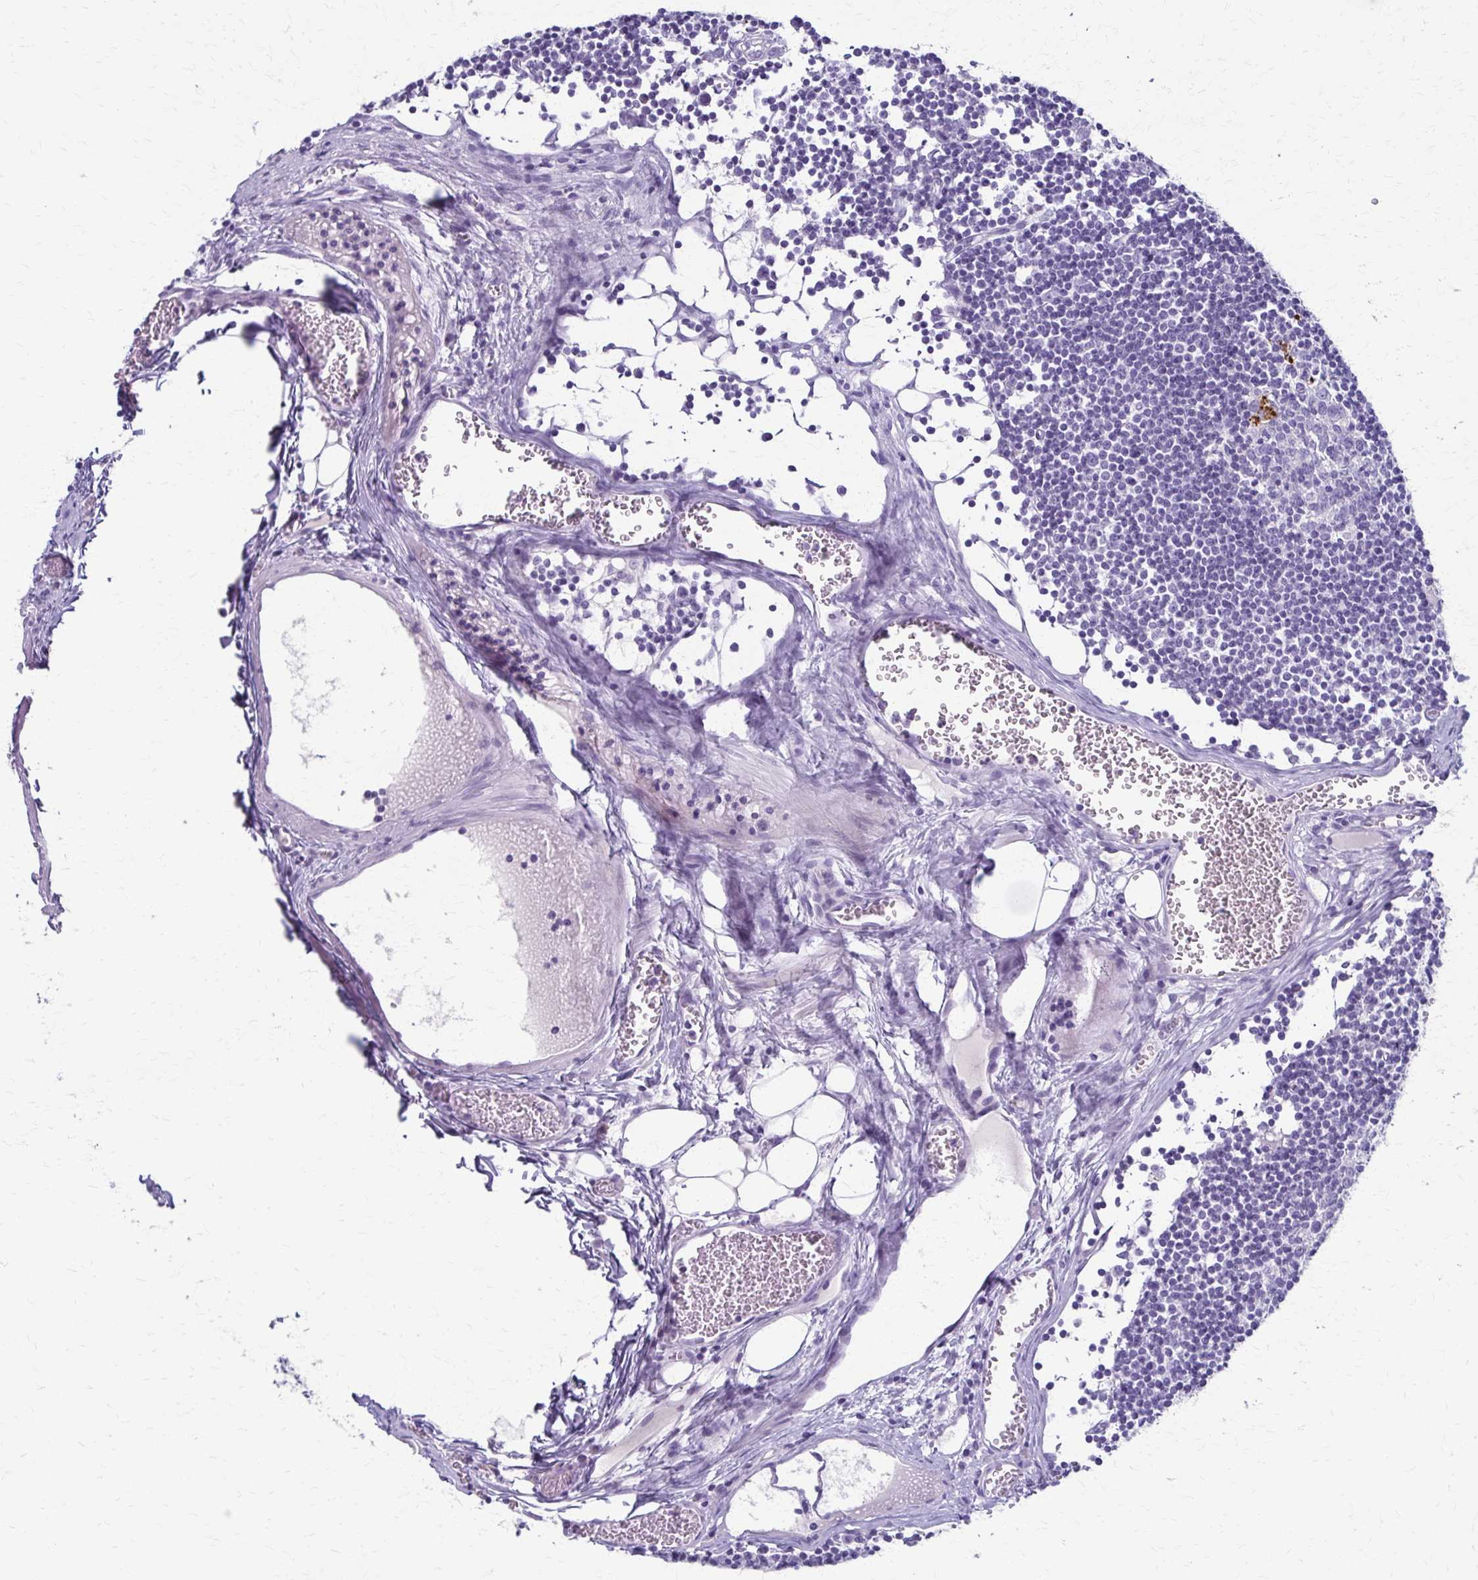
{"staining": {"intensity": "strong", "quantity": "<25%", "location": "cytoplasmic/membranous"}, "tissue": "lymph node", "cell_type": "Germinal center cells", "image_type": "normal", "snomed": [{"axis": "morphology", "description": "Normal tissue, NOS"}, {"axis": "topography", "description": "Lymph node"}], "caption": "Protein analysis of normal lymph node demonstrates strong cytoplasmic/membranous positivity in approximately <25% of germinal center cells.", "gene": "TMEM60", "patient": {"sex": "female", "age": 11}}